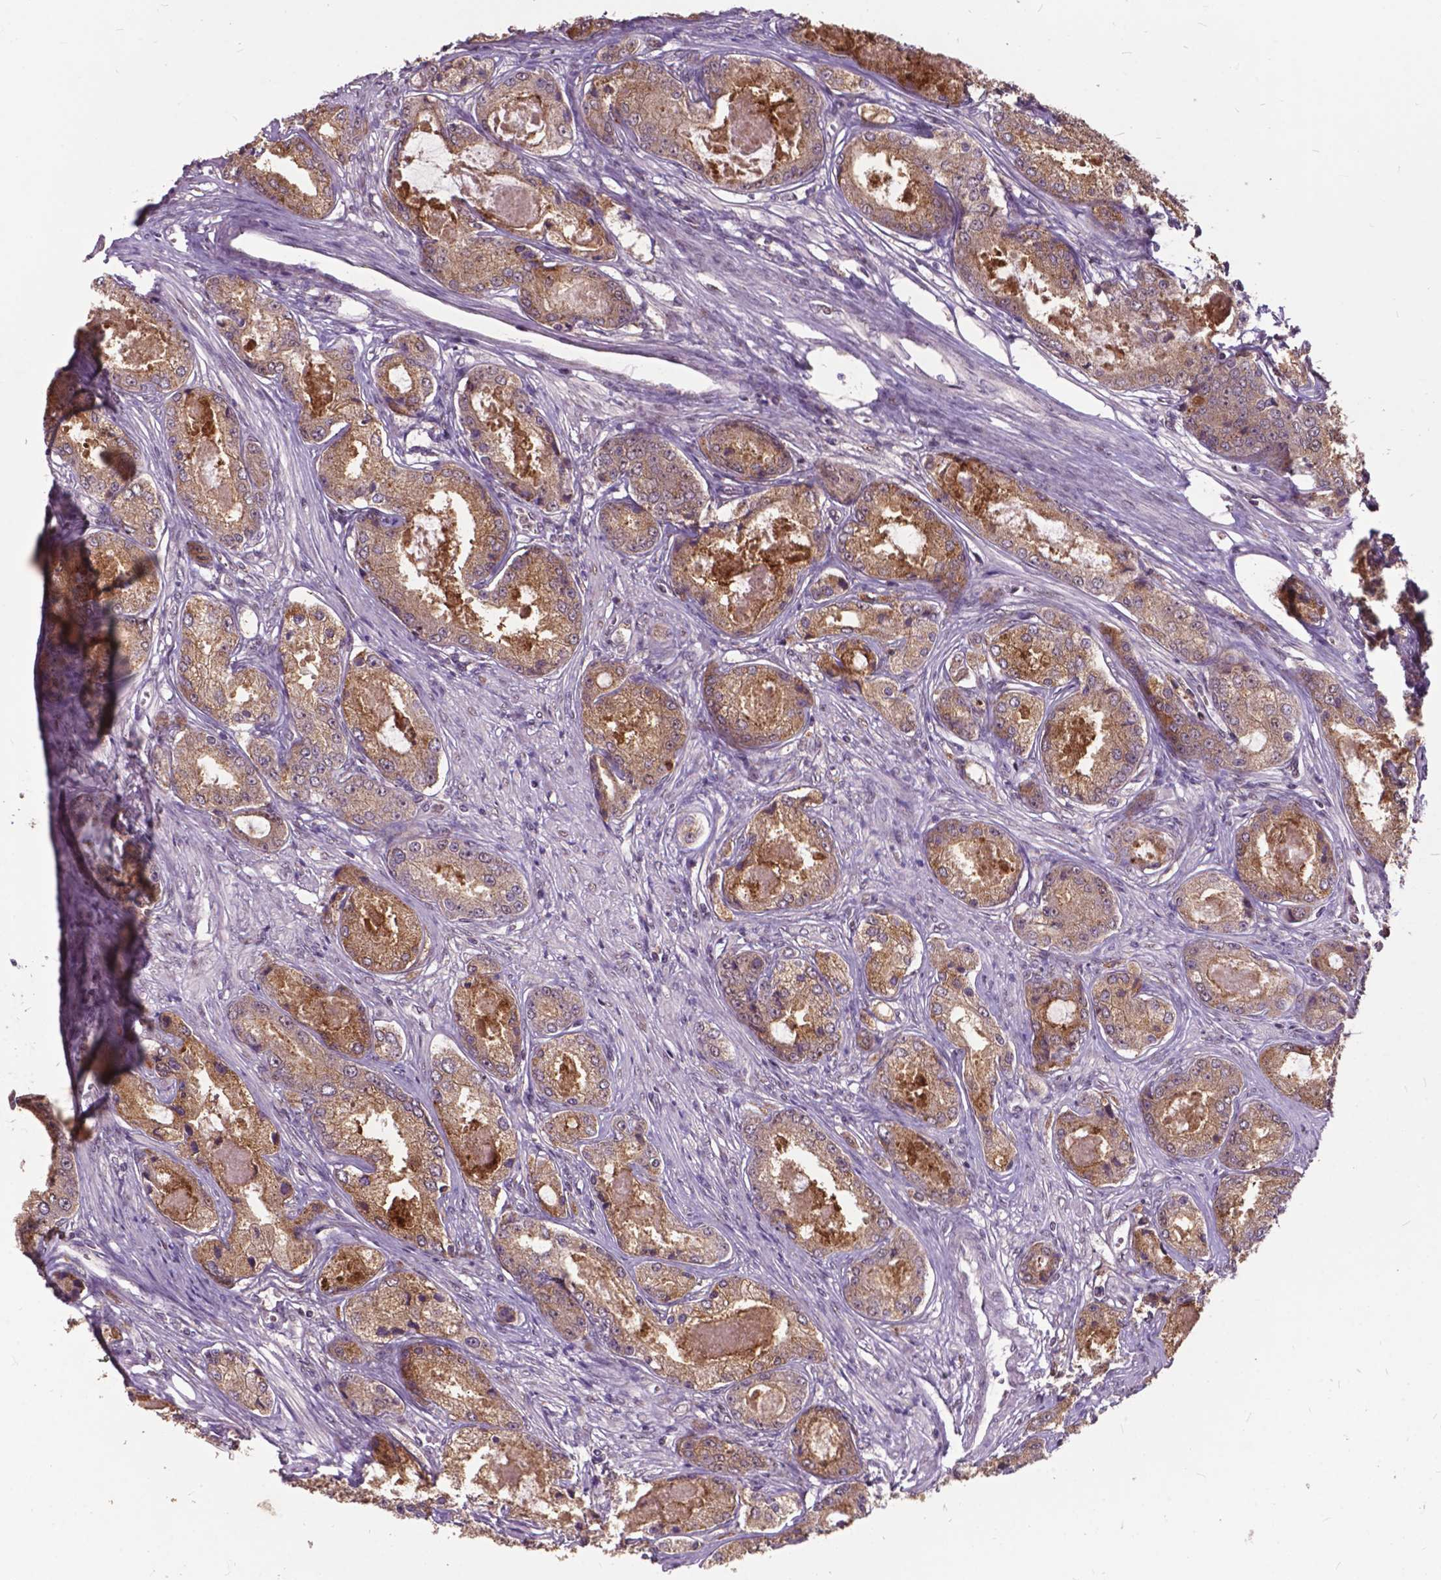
{"staining": {"intensity": "moderate", "quantity": ">75%", "location": "cytoplasmic/membranous"}, "tissue": "prostate cancer", "cell_type": "Tumor cells", "image_type": "cancer", "snomed": [{"axis": "morphology", "description": "Adenocarcinoma, Low grade"}, {"axis": "topography", "description": "Prostate"}], "caption": "A brown stain shows moderate cytoplasmic/membranous expression of a protein in adenocarcinoma (low-grade) (prostate) tumor cells. Immunohistochemistry stains the protein in brown and the nuclei are stained blue.", "gene": "MSH2", "patient": {"sex": "male", "age": 68}}